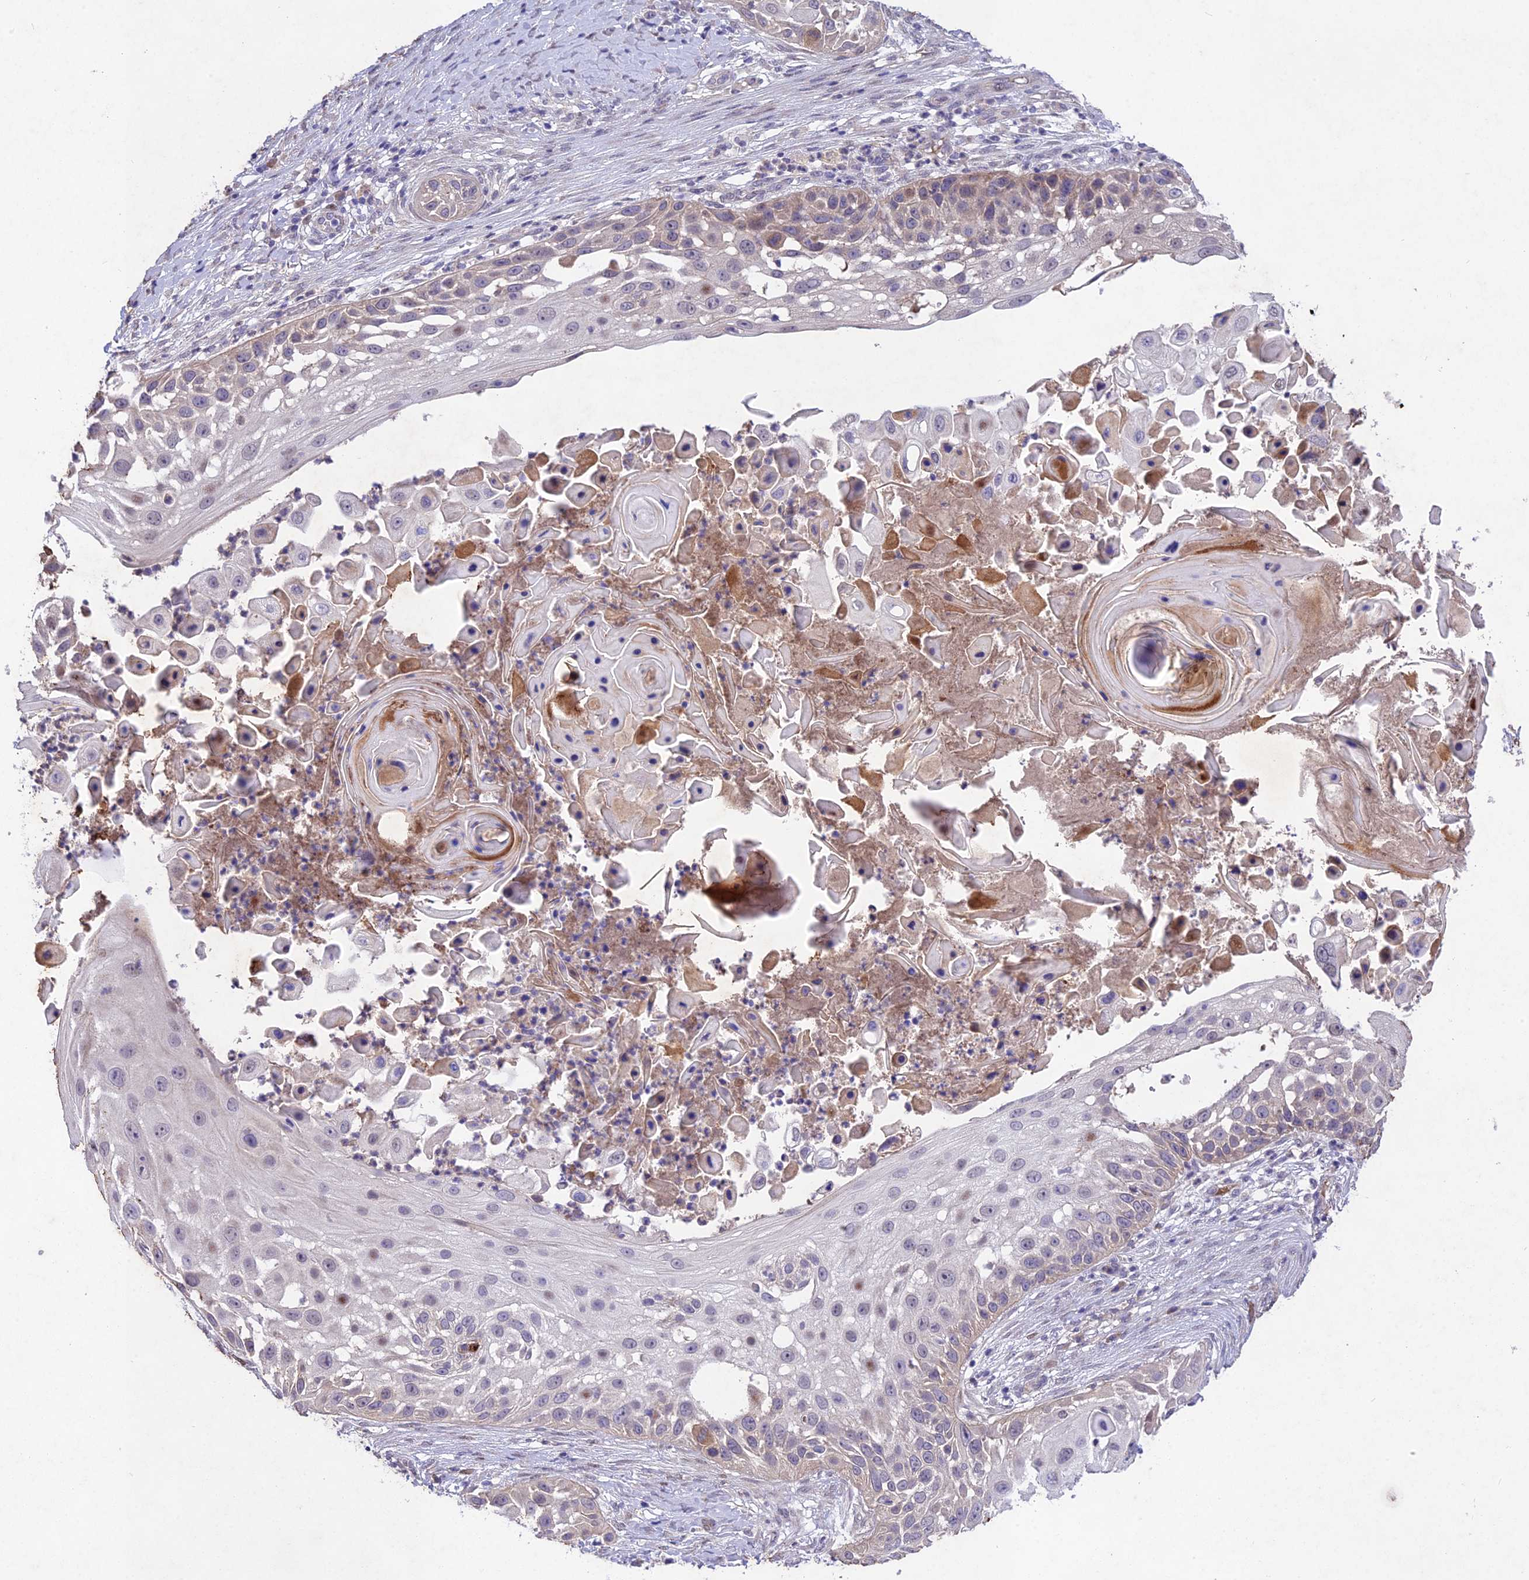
{"staining": {"intensity": "weak", "quantity": "<25%", "location": "cytoplasmic/membranous"}, "tissue": "skin cancer", "cell_type": "Tumor cells", "image_type": "cancer", "snomed": [{"axis": "morphology", "description": "Squamous cell carcinoma, NOS"}, {"axis": "topography", "description": "Skin"}], "caption": "This is an IHC micrograph of skin cancer. There is no staining in tumor cells.", "gene": "ANKRD52", "patient": {"sex": "female", "age": 44}}